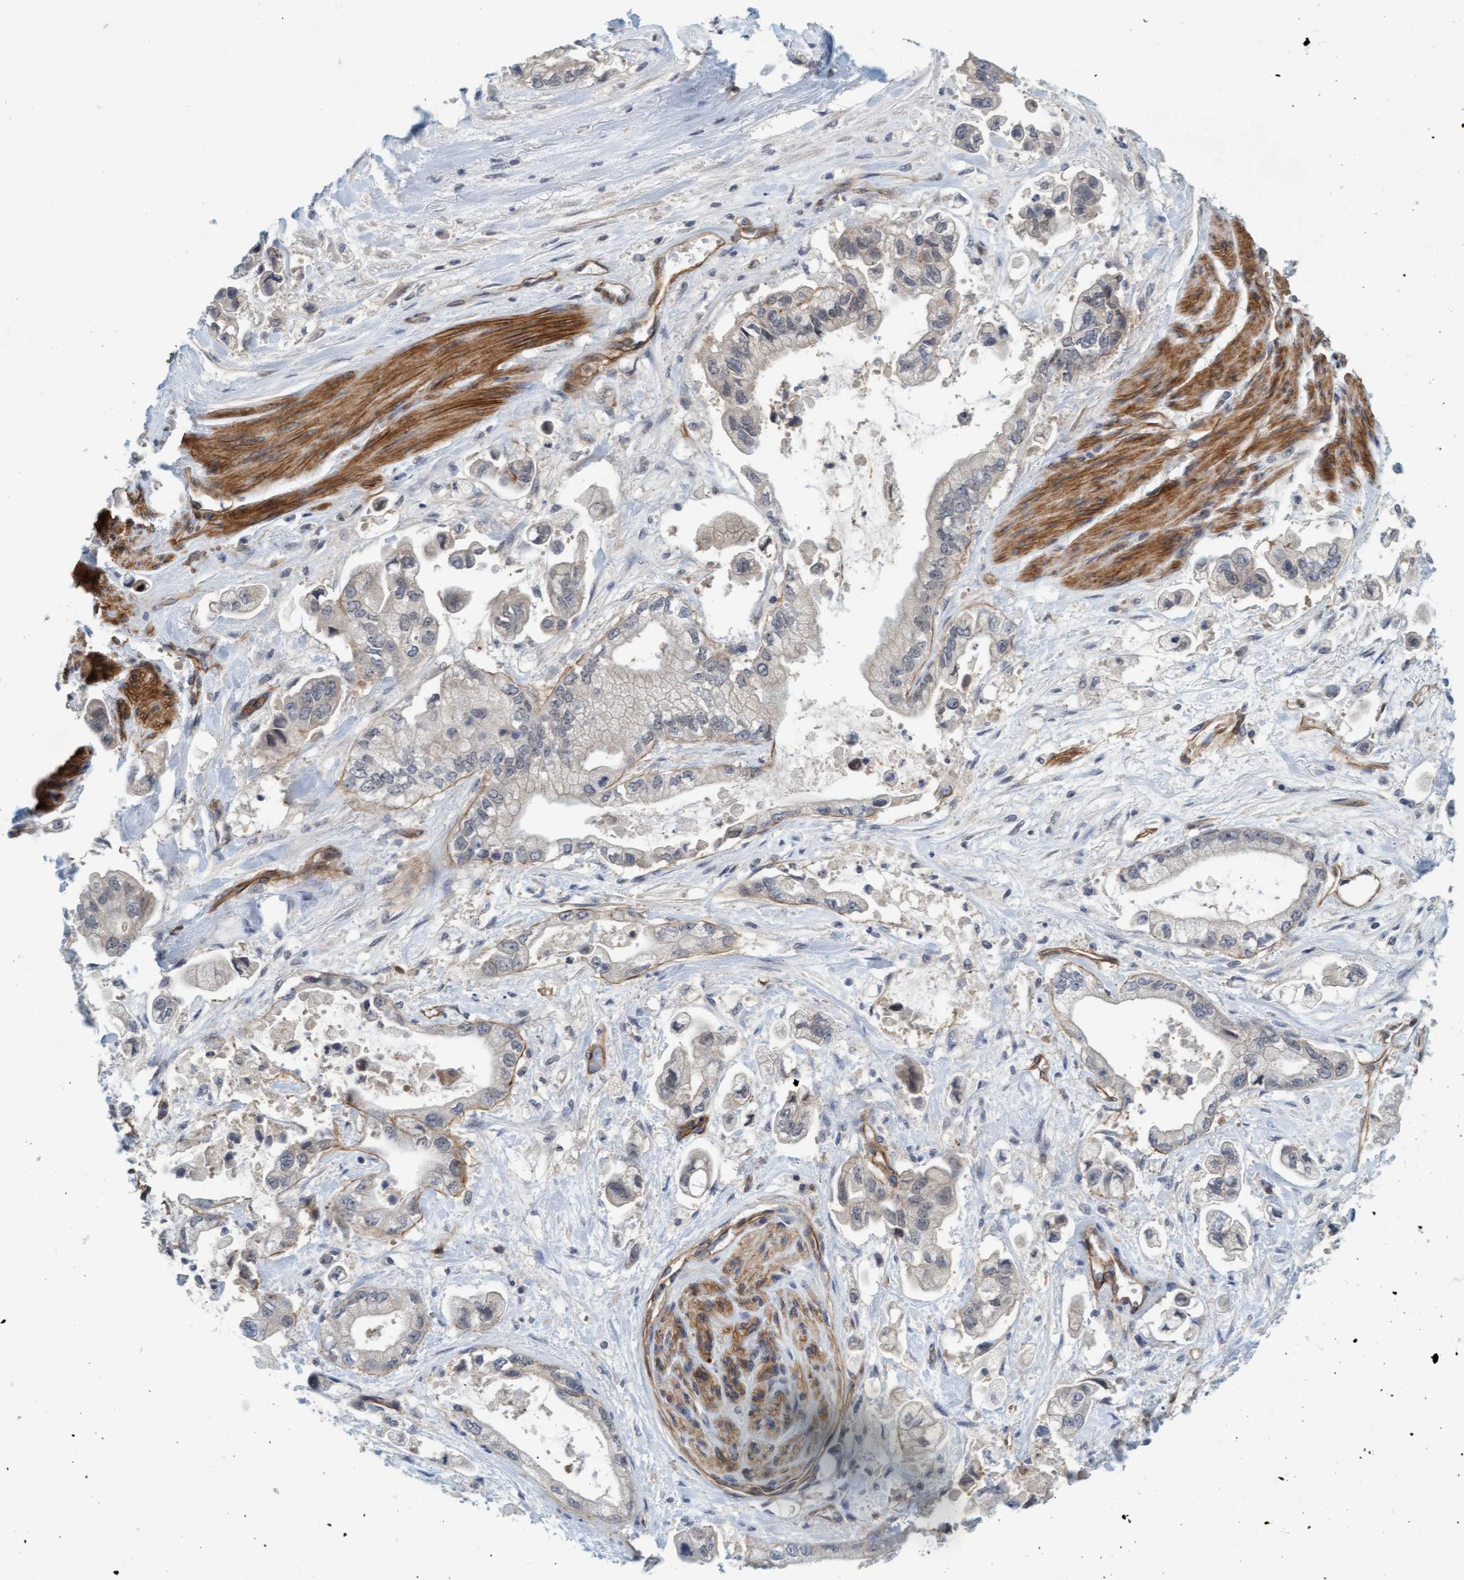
{"staining": {"intensity": "negative", "quantity": "none", "location": "none"}, "tissue": "stomach cancer", "cell_type": "Tumor cells", "image_type": "cancer", "snomed": [{"axis": "morphology", "description": "Normal tissue, NOS"}, {"axis": "morphology", "description": "Adenocarcinoma, NOS"}, {"axis": "topography", "description": "Stomach"}], "caption": "IHC micrograph of human stomach cancer (adenocarcinoma) stained for a protein (brown), which demonstrates no staining in tumor cells.", "gene": "TSTD2", "patient": {"sex": "male", "age": 62}}